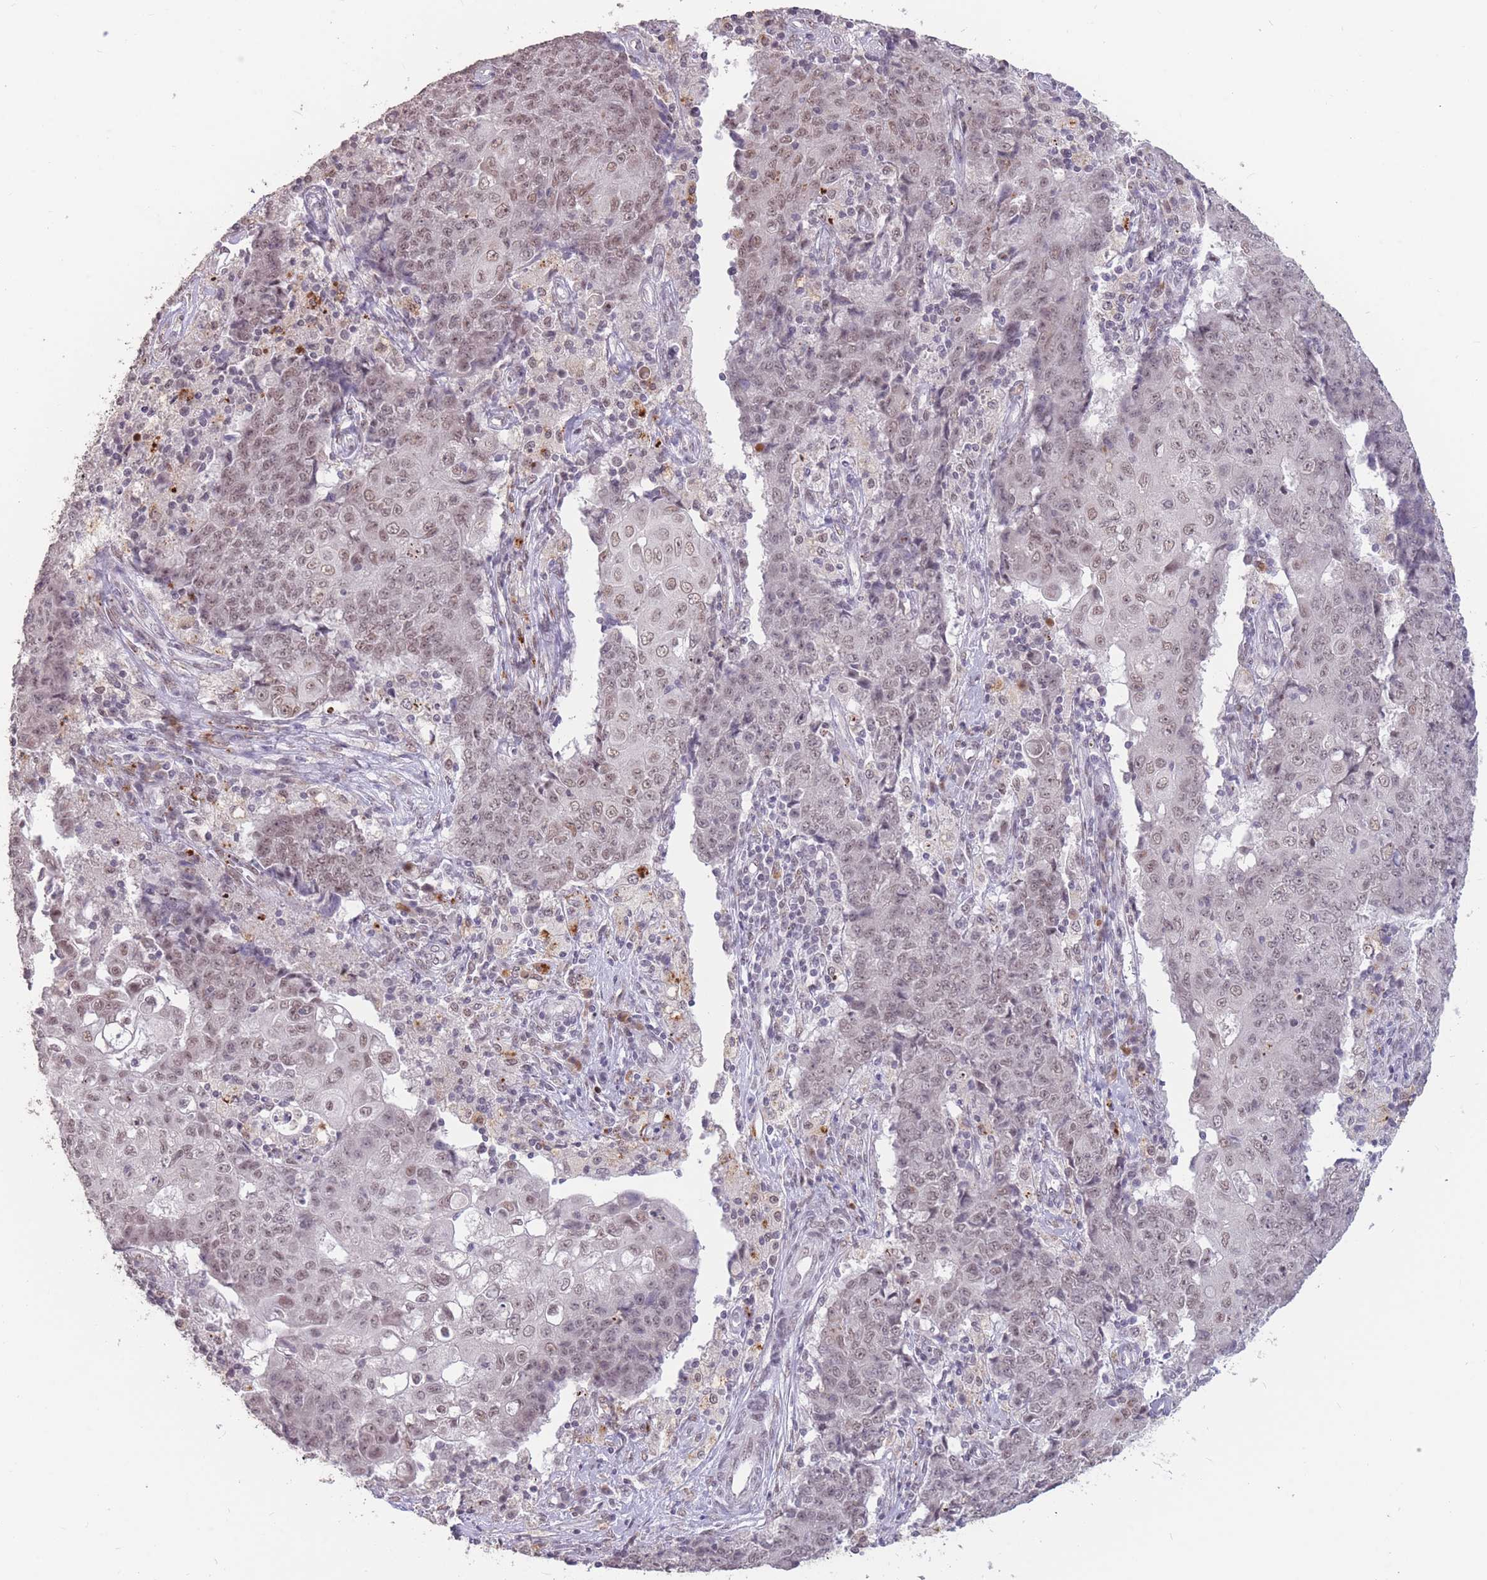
{"staining": {"intensity": "weak", "quantity": ">75%", "location": "nuclear"}, "tissue": "ovarian cancer", "cell_type": "Tumor cells", "image_type": "cancer", "snomed": [{"axis": "morphology", "description": "Carcinoma, endometroid"}, {"axis": "topography", "description": "Ovary"}], "caption": "Human ovarian cancer stained for a protein (brown) displays weak nuclear positive expression in about >75% of tumor cells.", "gene": "HNRNPUL1", "patient": {"sex": "female", "age": 42}}